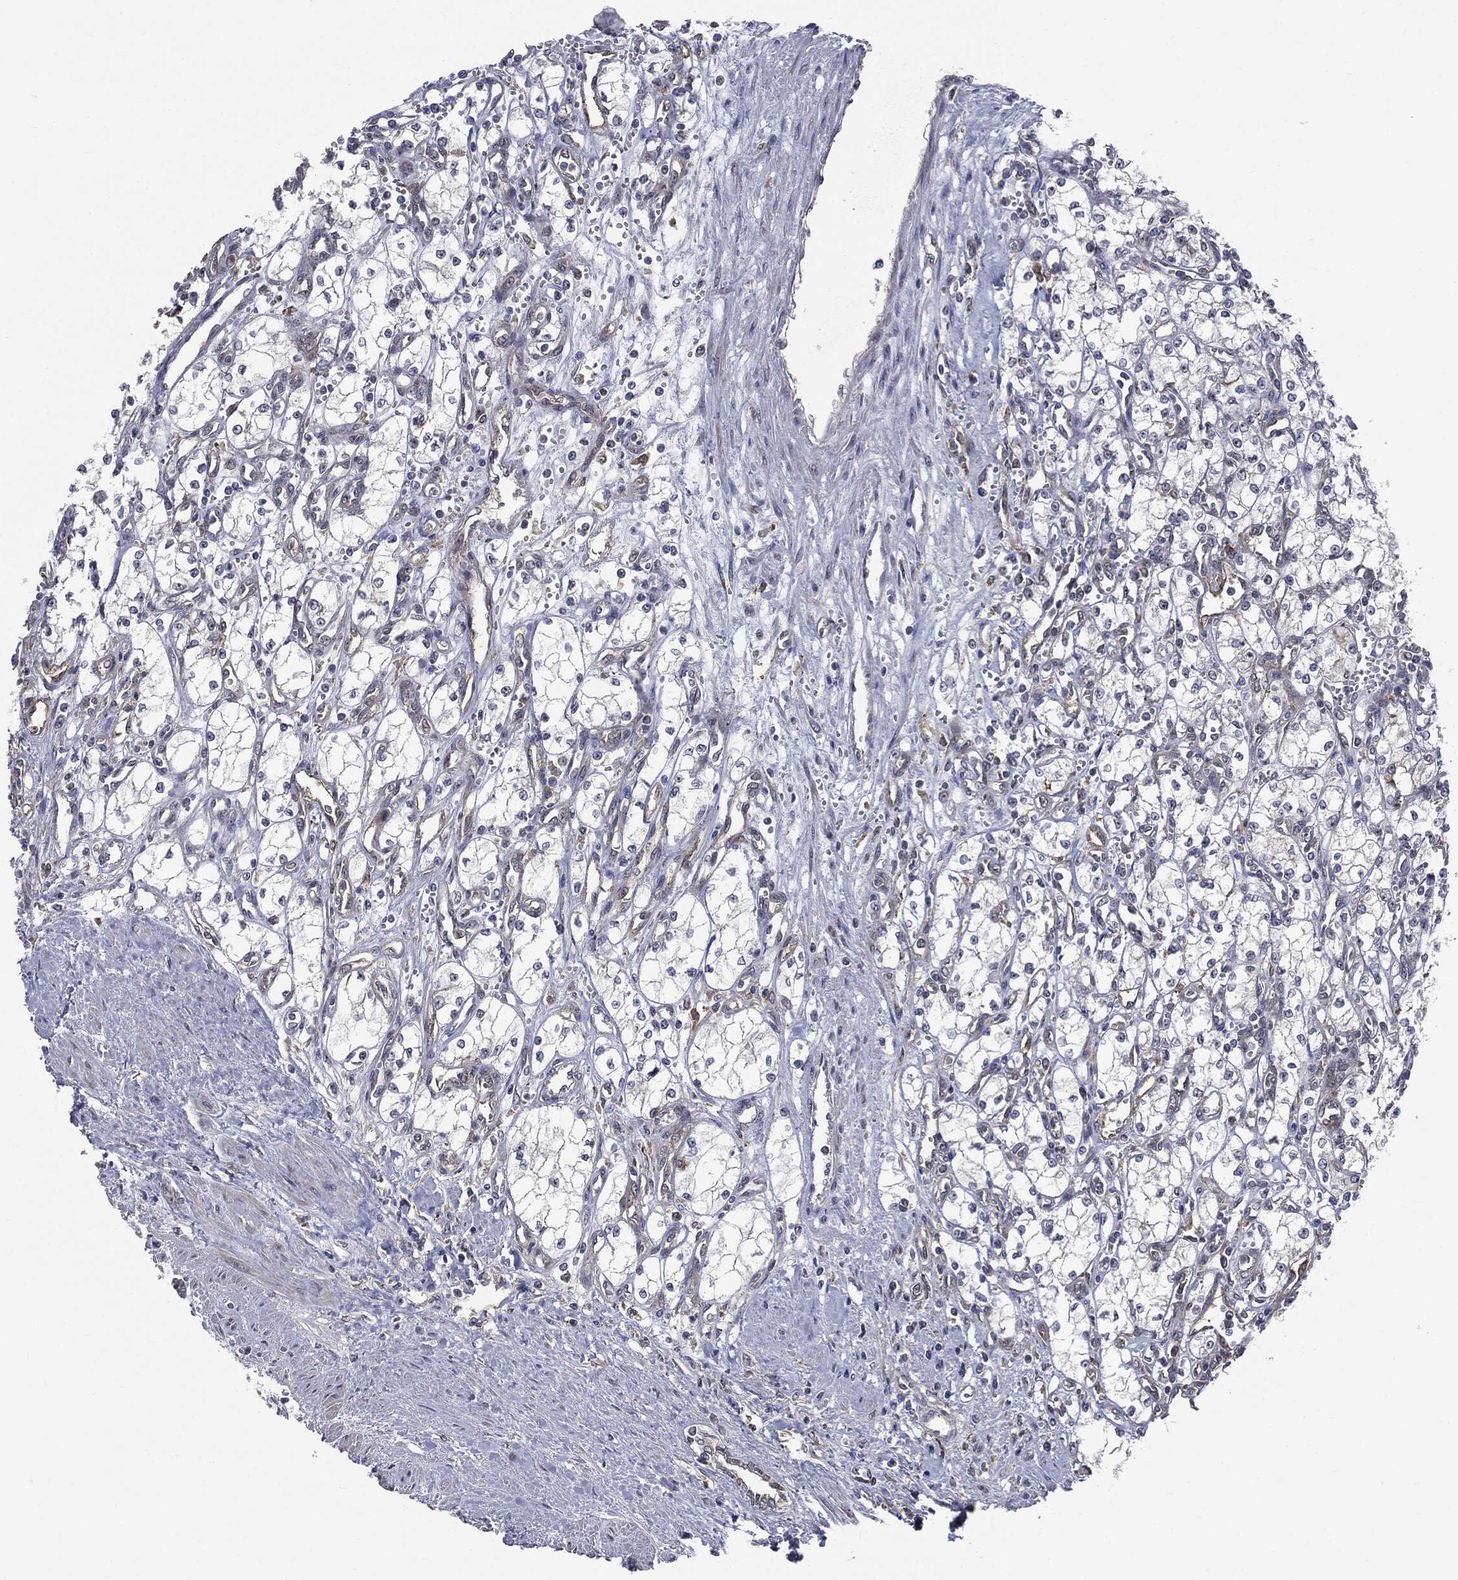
{"staining": {"intensity": "negative", "quantity": "none", "location": "none"}, "tissue": "renal cancer", "cell_type": "Tumor cells", "image_type": "cancer", "snomed": [{"axis": "morphology", "description": "Adenocarcinoma, NOS"}, {"axis": "topography", "description": "Kidney"}], "caption": "Tumor cells show no significant expression in adenocarcinoma (renal).", "gene": "TRMT1L", "patient": {"sex": "male", "age": 59}}